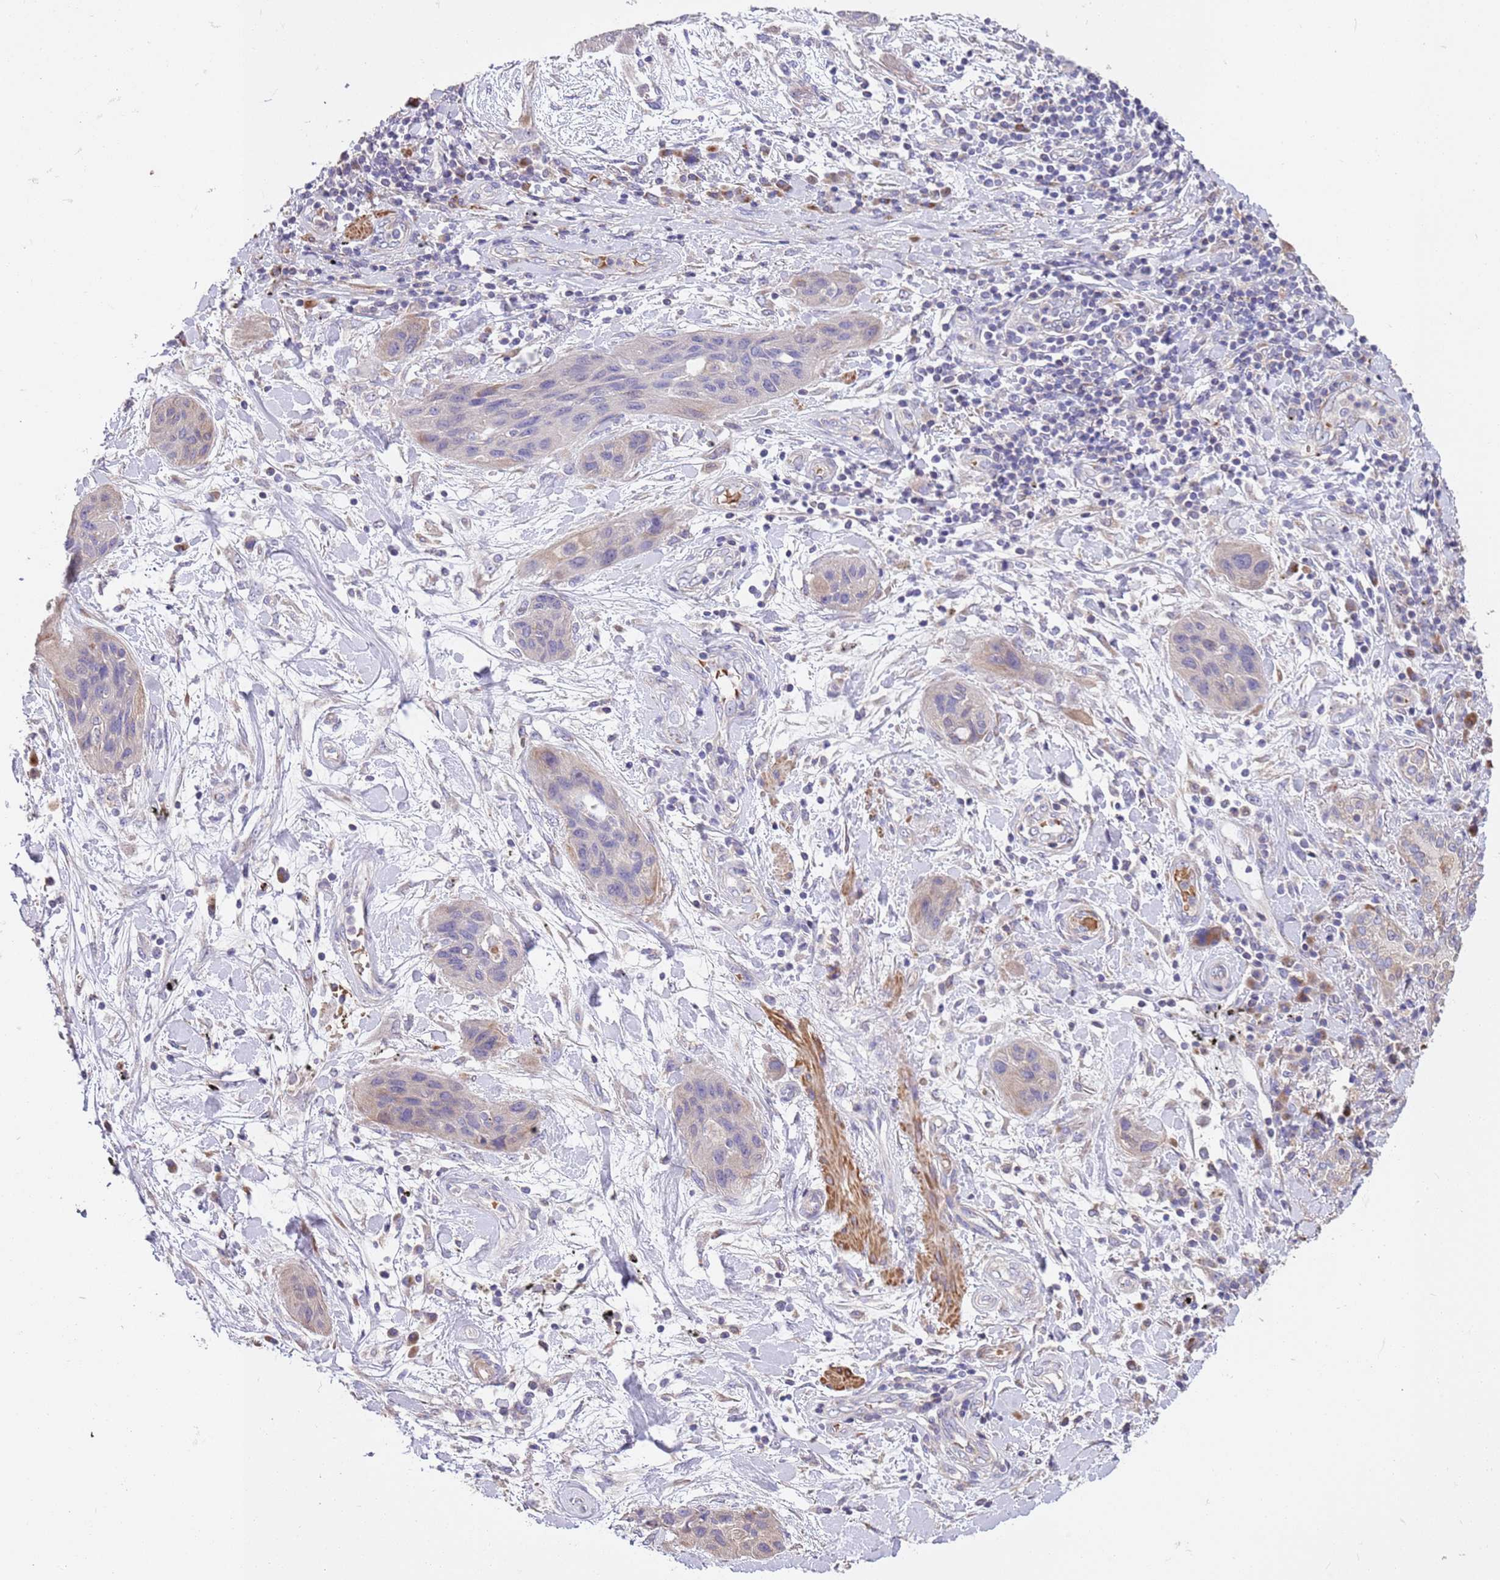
{"staining": {"intensity": "negative", "quantity": "none", "location": "none"}, "tissue": "lung cancer", "cell_type": "Tumor cells", "image_type": "cancer", "snomed": [{"axis": "morphology", "description": "Squamous cell carcinoma, NOS"}, {"axis": "topography", "description": "Lung"}], "caption": "DAB immunohistochemical staining of lung cancer displays no significant staining in tumor cells. Nuclei are stained in blue.", "gene": "PIGA", "patient": {"sex": "female", "age": 70}}